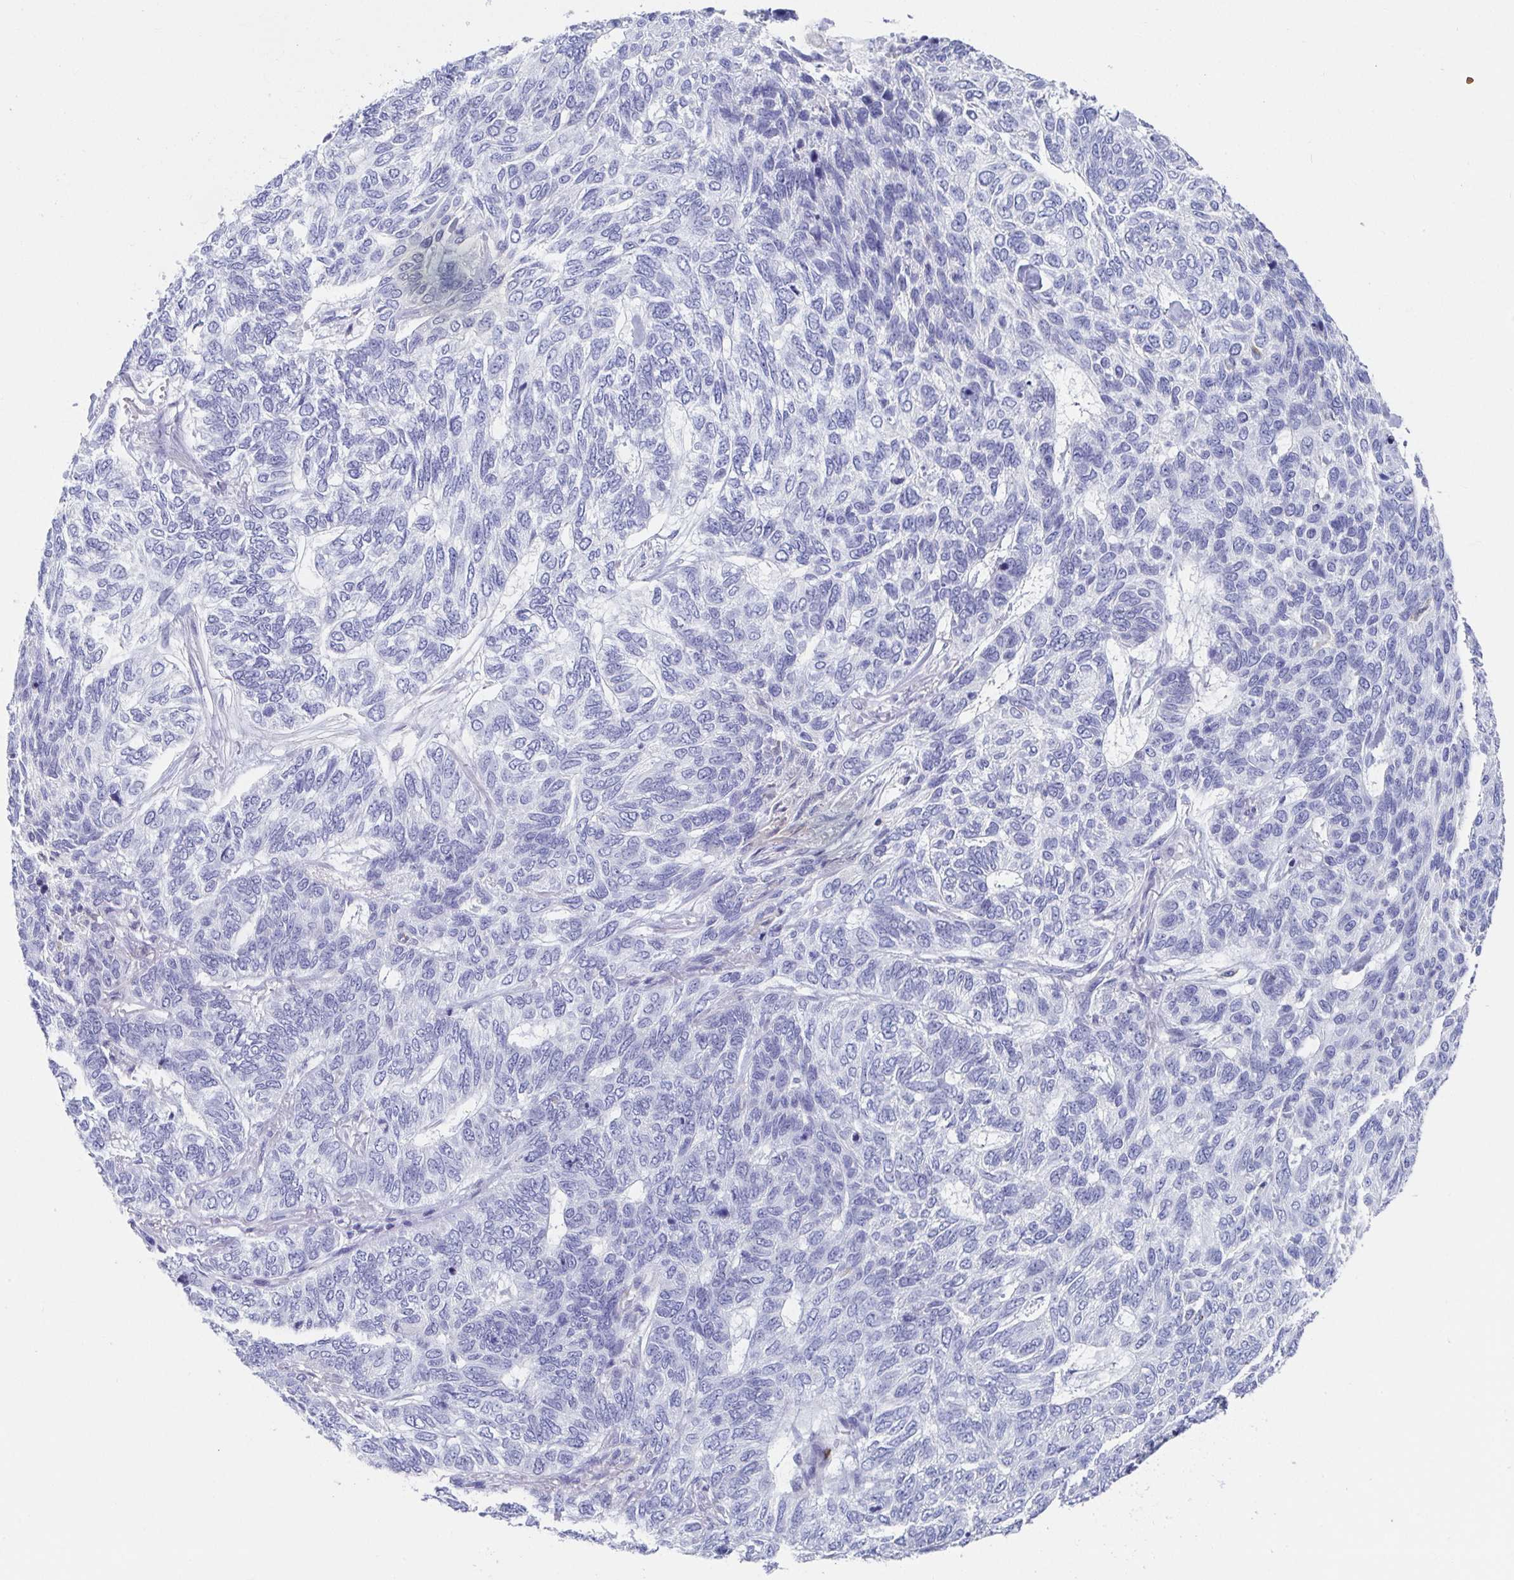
{"staining": {"intensity": "negative", "quantity": "none", "location": "none"}, "tissue": "skin cancer", "cell_type": "Tumor cells", "image_type": "cancer", "snomed": [{"axis": "morphology", "description": "Basal cell carcinoma"}, {"axis": "topography", "description": "Skin"}], "caption": "Immunohistochemistry (IHC) photomicrograph of human basal cell carcinoma (skin) stained for a protein (brown), which shows no staining in tumor cells. (Brightfield microscopy of DAB immunohistochemistry at high magnification).", "gene": "ZFP82", "patient": {"sex": "female", "age": 65}}